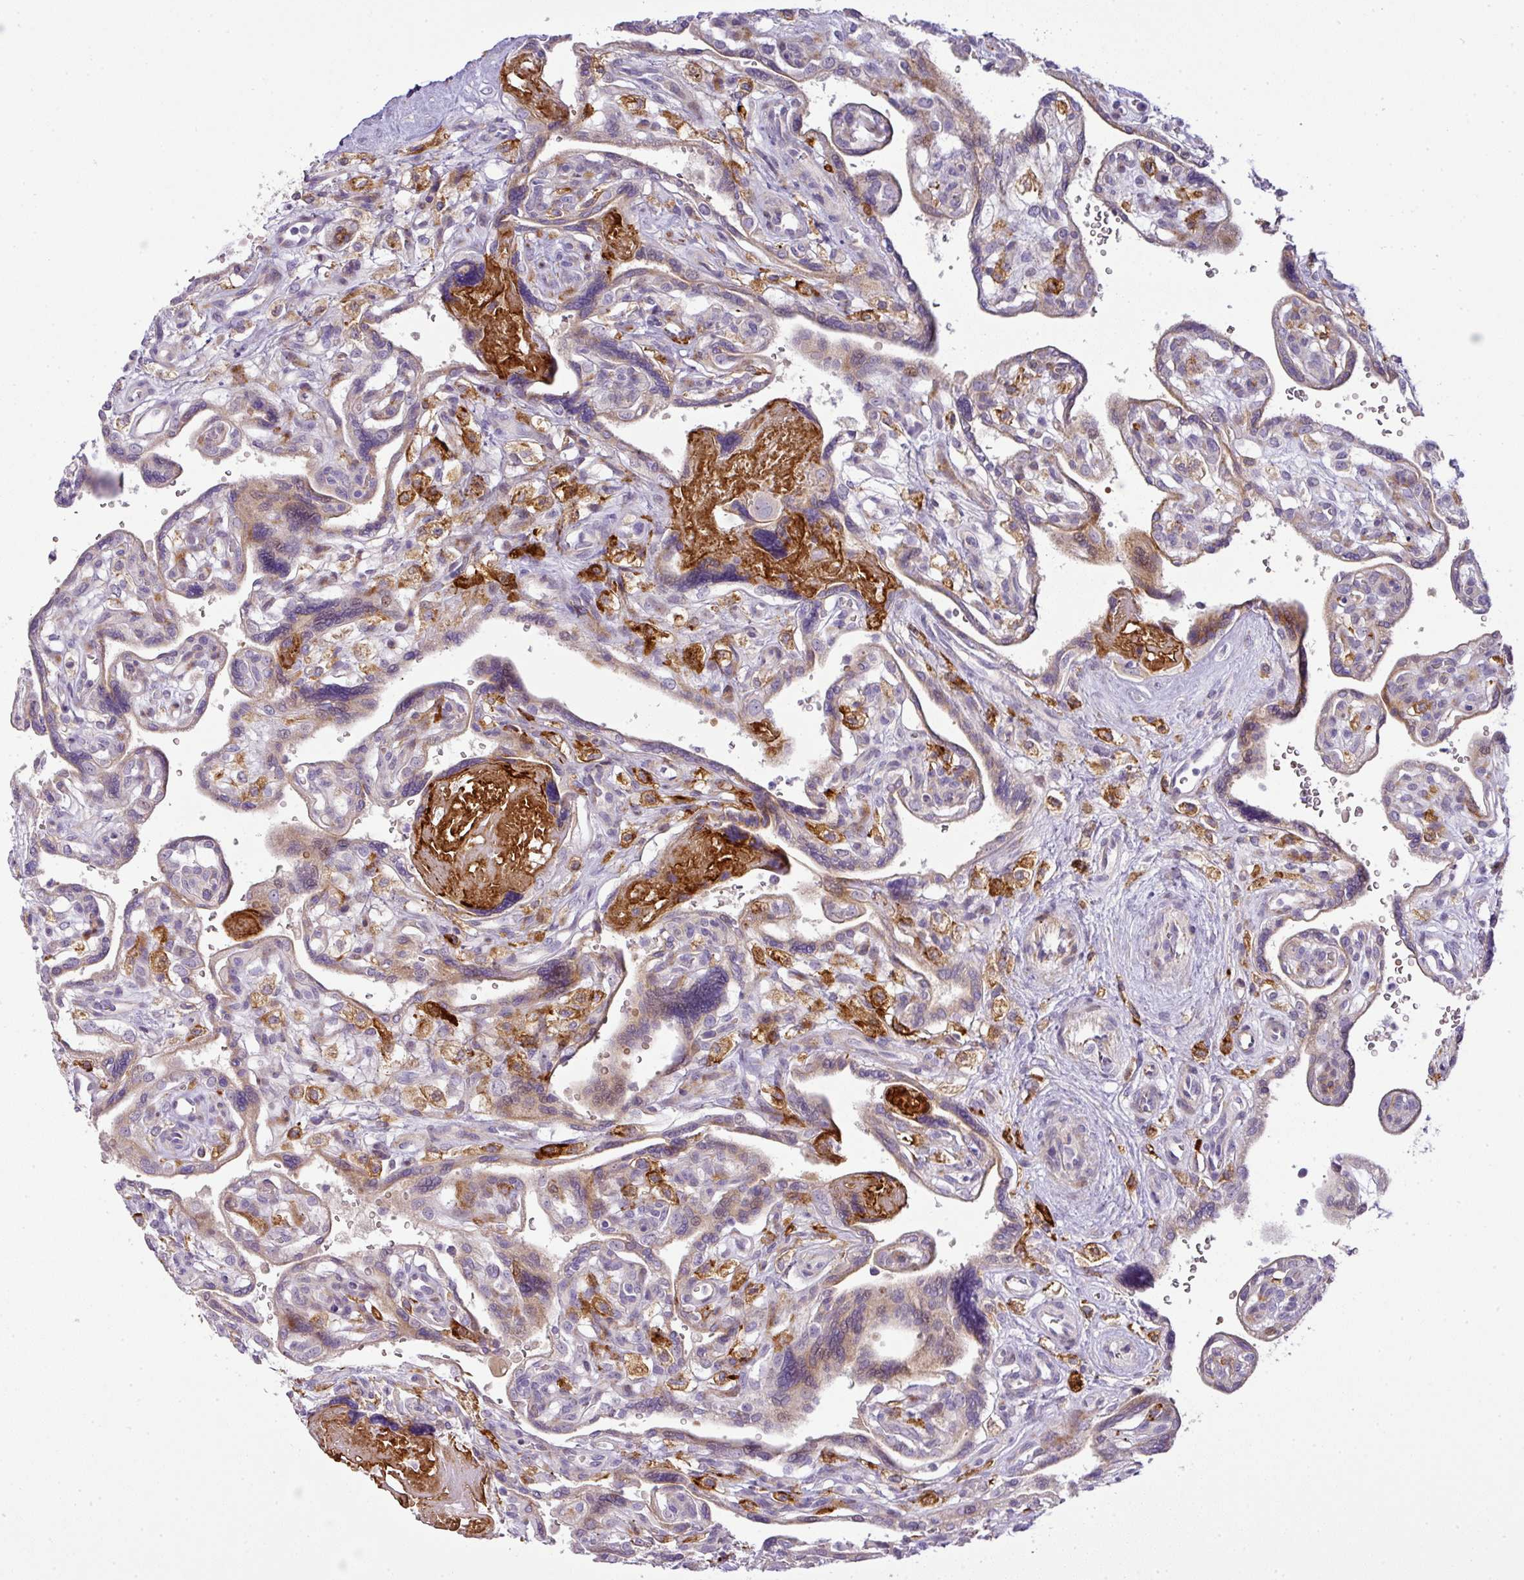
{"staining": {"intensity": "moderate", "quantity": "25%-75%", "location": "cytoplasmic/membranous,nuclear"}, "tissue": "placenta", "cell_type": "Decidual cells", "image_type": "normal", "snomed": [{"axis": "morphology", "description": "Normal tissue, NOS"}, {"axis": "topography", "description": "Placenta"}], "caption": "Immunohistochemistry (IHC) (DAB) staining of benign placenta reveals moderate cytoplasmic/membranous,nuclear protein staining in approximately 25%-75% of decidual cells.", "gene": "ATP6V1F", "patient": {"sex": "female", "age": 39}}